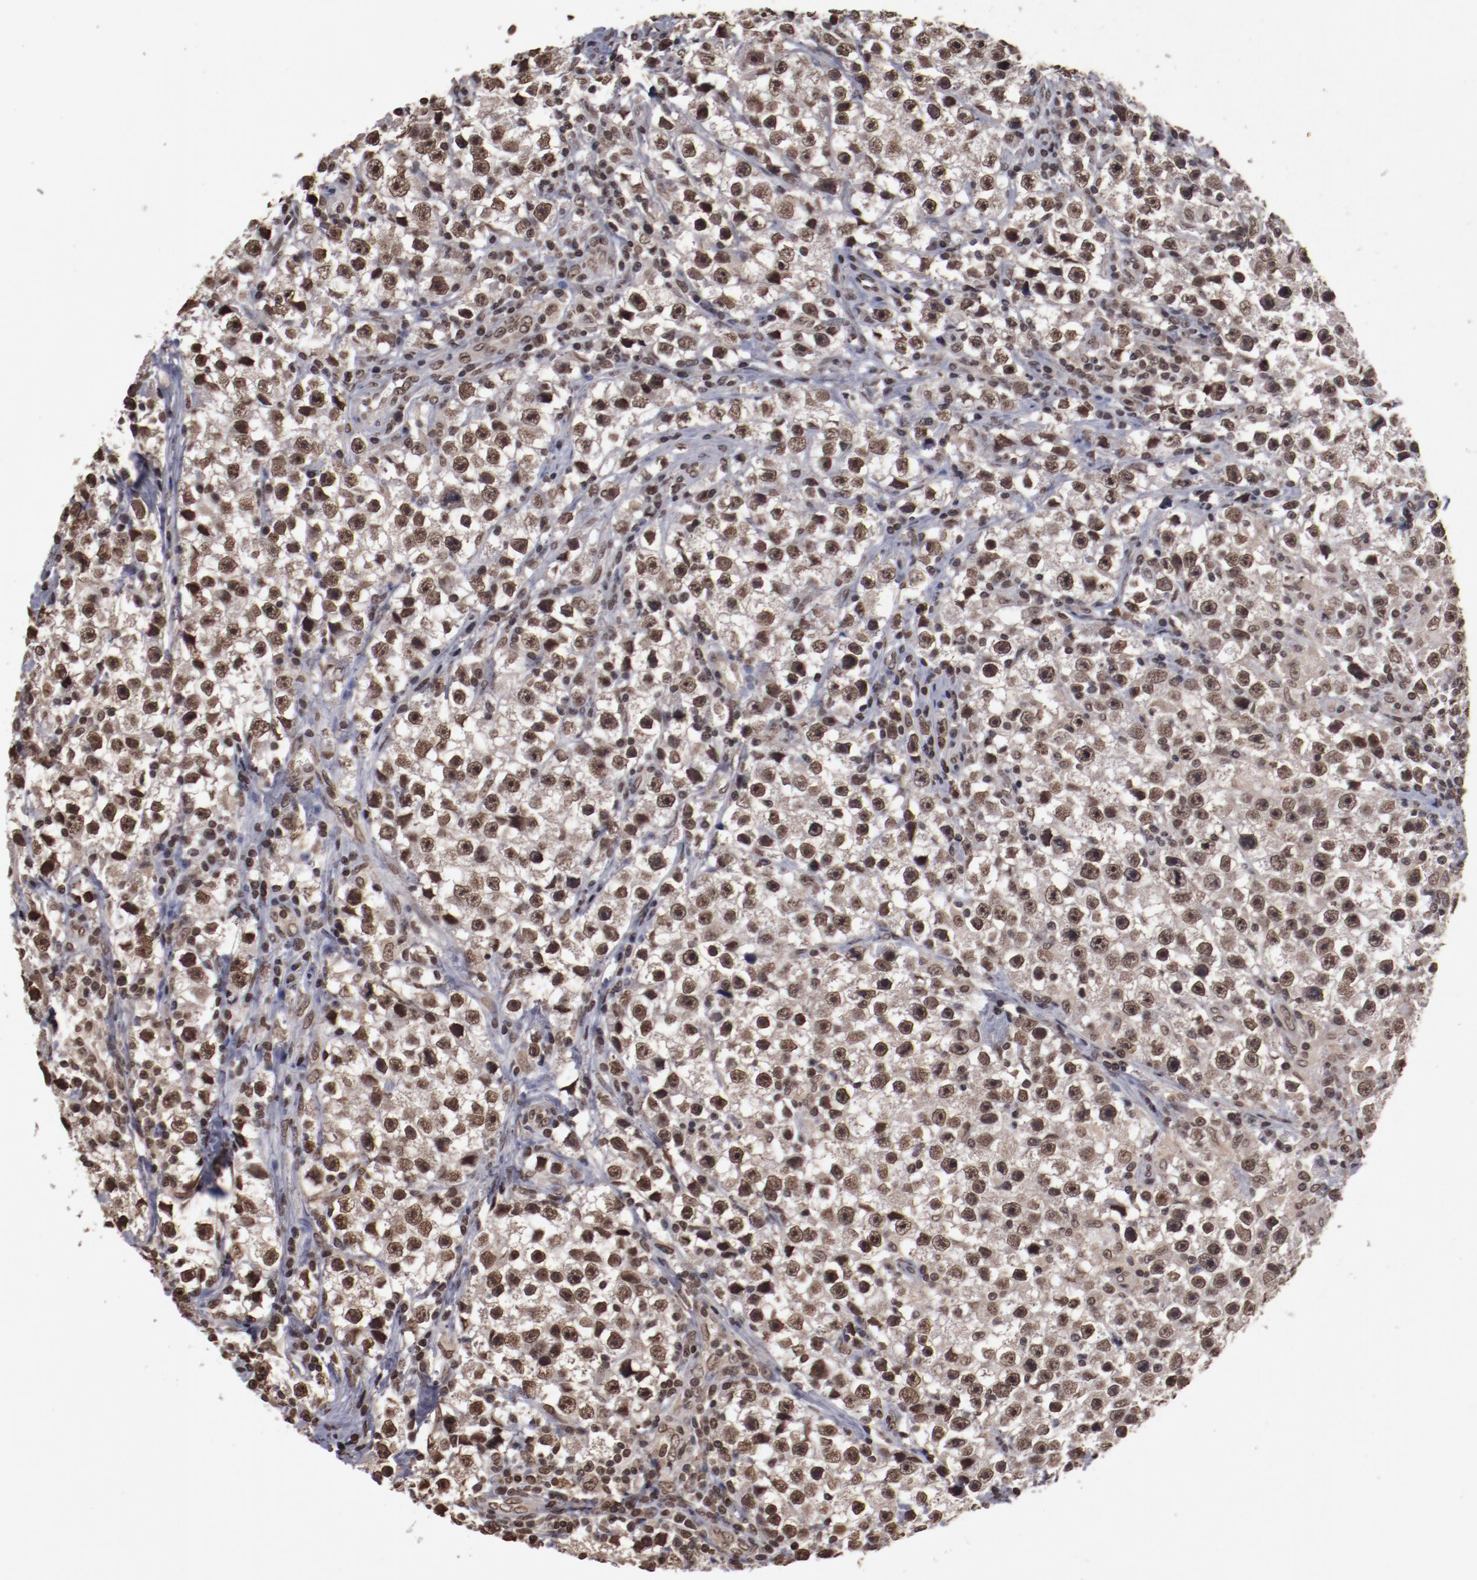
{"staining": {"intensity": "moderate", "quantity": ">75%", "location": "nuclear"}, "tissue": "testis cancer", "cell_type": "Tumor cells", "image_type": "cancer", "snomed": [{"axis": "morphology", "description": "Seminoma, NOS"}, {"axis": "topography", "description": "Testis"}], "caption": "Brown immunohistochemical staining in human testis cancer (seminoma) exhibits moderate nuclear positivity in approximately >75% of tumor cells.", "gene": "AKT1", "patient": {"sex": "male", "age": 35}}